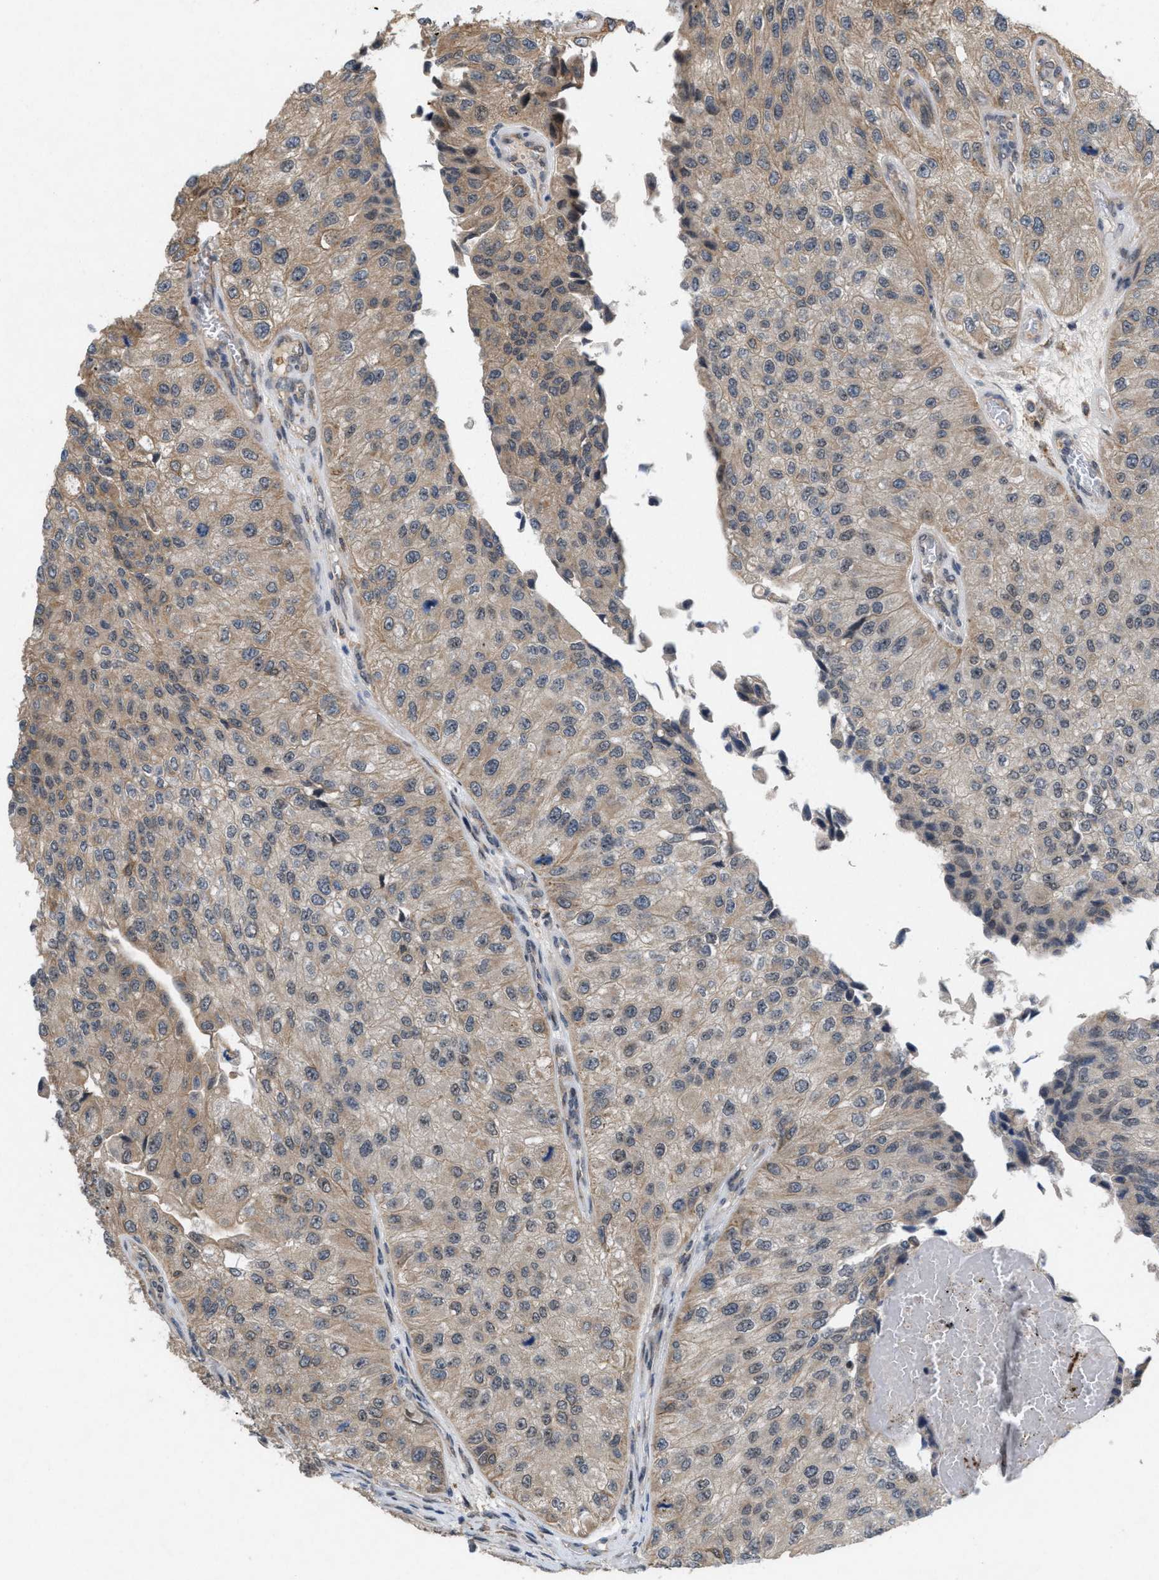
{"staining": {"intensity": "weak", "quantity": "25%-75%", "location": "cytoplasmic/membranous"}, "tissue": "urothelial cancer", "cell_type": "Tumor cells", "image_type": "cancer", "snomed": [{"axis": "morphology", "description": "Urothelial carcinoma, High grade"}, {"axis": "topography", "description": "Kidney"}, {"axis": "topography", "description": "Urinary bladder"}], "caption": "Urothelial cancer stained with a brown dye demonstrates weak cytoplasmic/membranous positive positivity in approximately 25%-75% of tumor cells.", "gene": "MFSD6", "patient": {"sex": "male", "age": 77}}